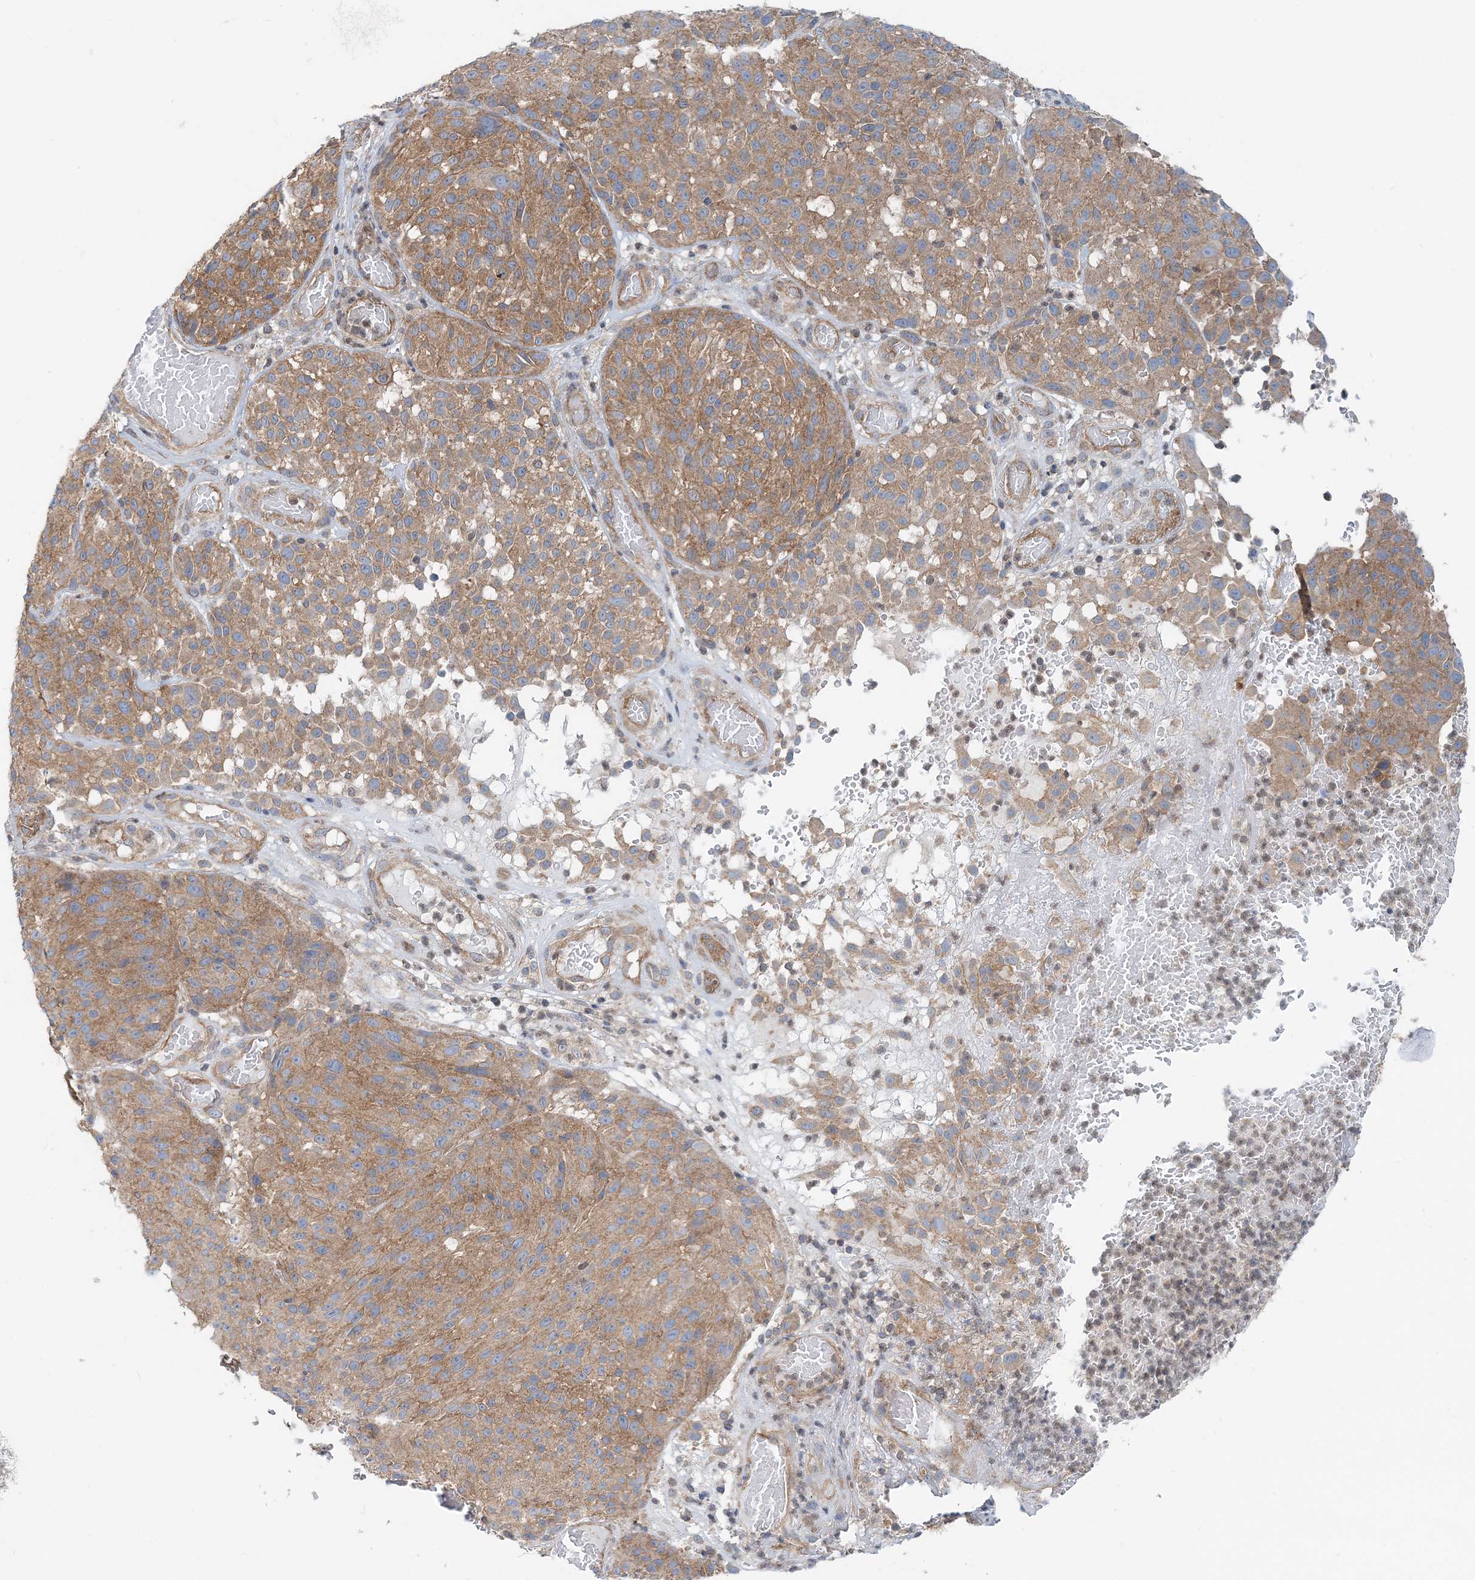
{"staining": {"intensity": "moderate", "quantity": ">75%", "location": "cytoplasmic/membranous"}, "tissue": "melanoma", "cell_type": "Tumor cells", "image_type": "cancer", "snomed": [{"axis": "morphology", "description": "Malignant melanoma, NOS"}, {"axis": "topography", "description": "Skin"}], "caption": "This photomicrograph reveals IHC staining of human malignant melanoma, with medium moderate cytoplasmic/membranous staining in about >75% of tumor cells.", "gene": "MOB4", "patient": {"sex": "male", "age": 83}}